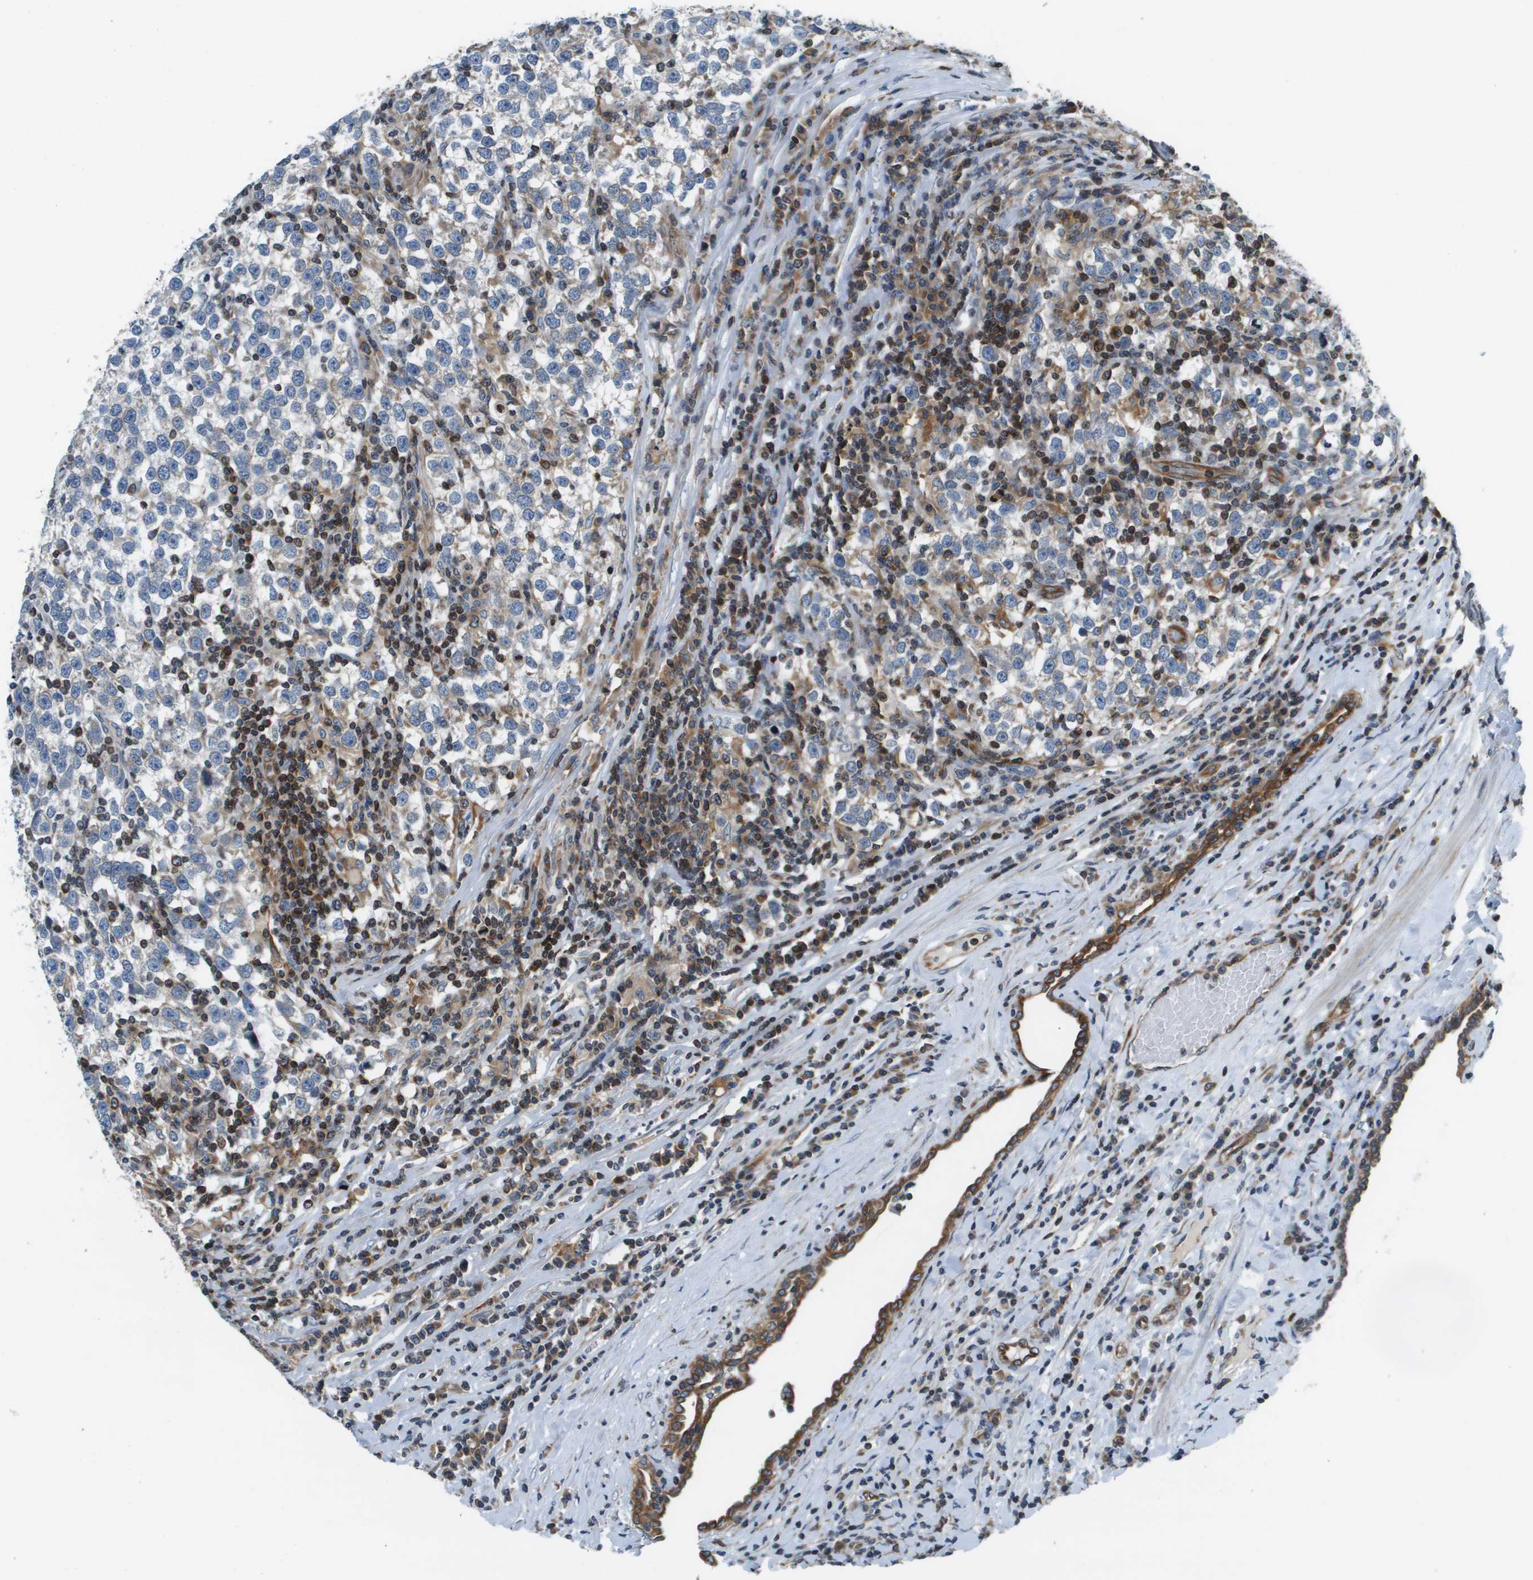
{"staining": {"intensity": "negative", "quantity": "none", "location": "none"}, "tissue": "testis cancer", "cell_type": "Tumor cells", "image_type": "cancer", "snomed": [{"axis": "morphology", "description": "Normal tissue, NOS"}, {"axis": "morphology", "description": "Seminoma, NOS"}, {"axis": "topography", "description": "Testis"}], "caption": "This is a image of IHC staining of testis seminoma, which shows no staining in tumor cells. (DAB IHC visualized using brightfield microscopy, high magnification).", "gene": "ESYT1", "patient": {"sex": "male", "age": 43}}